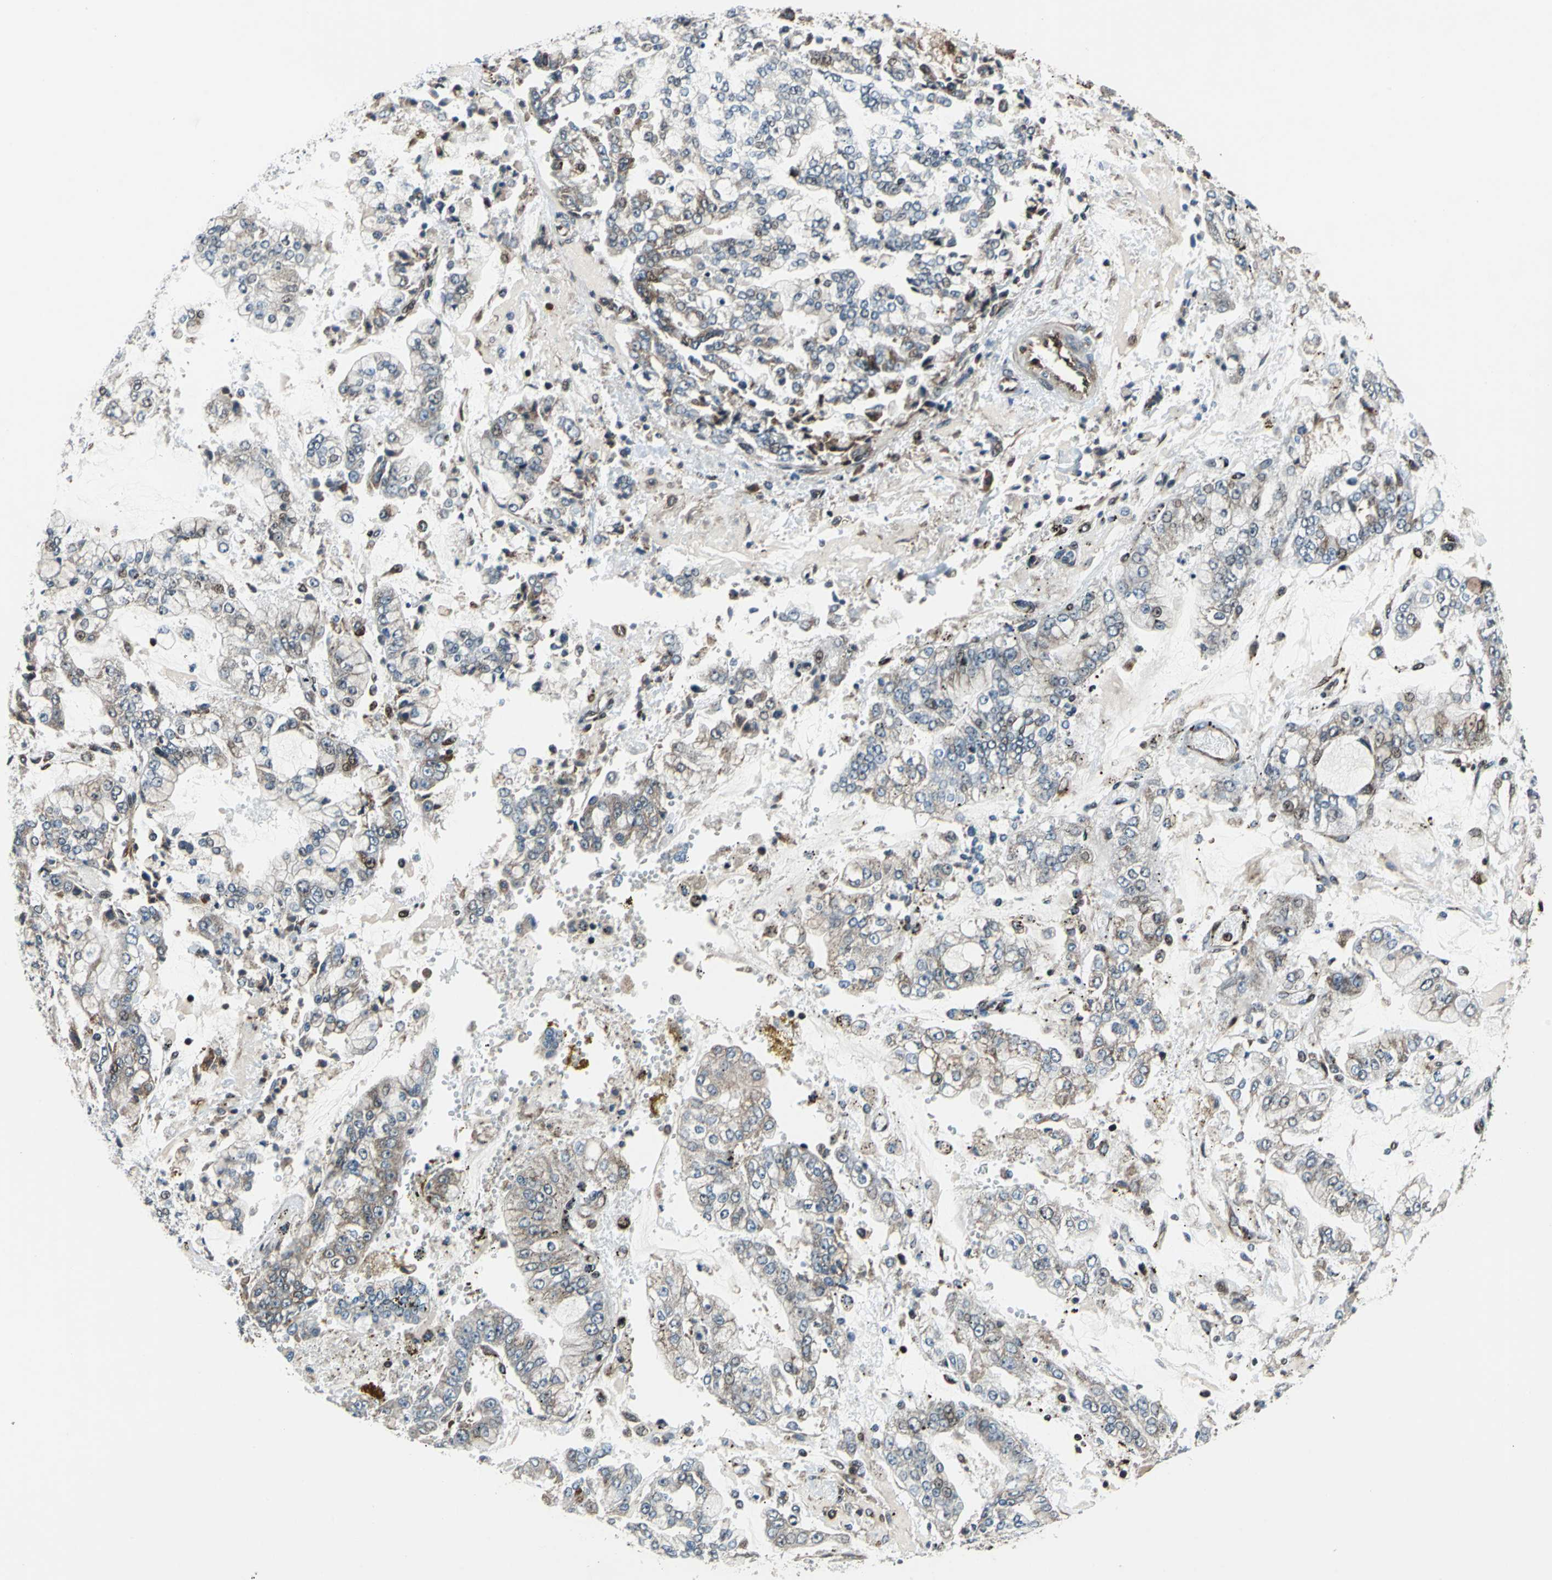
{"staining": {"intensity": "moderate", "quantity": "<25%", "location": "cytoplasmic/membranous"}, "tissue": "stomach cancer", "cell_type": "Tumor cells", "image_type": "cancer", "snomed": [{"axis": "morphology", "description": "Adenocarcinoma, NOS"}, {"axis": "topography", "description": "Stomach"}], "caption": "A photomicrograph of human stomach cancer stained for a protein exhibits moderate cytoplasmic/membranous brown staining in tumor cells. The staining was performed using DAB (3,3'-diaminobenzidine) to visualize the protein expression in brown, while the nuclei were stained in blue with hematoxylin (Magnification: 20x).", "gene": "AATF", "patient": {"sex": "male", "age": 76}}